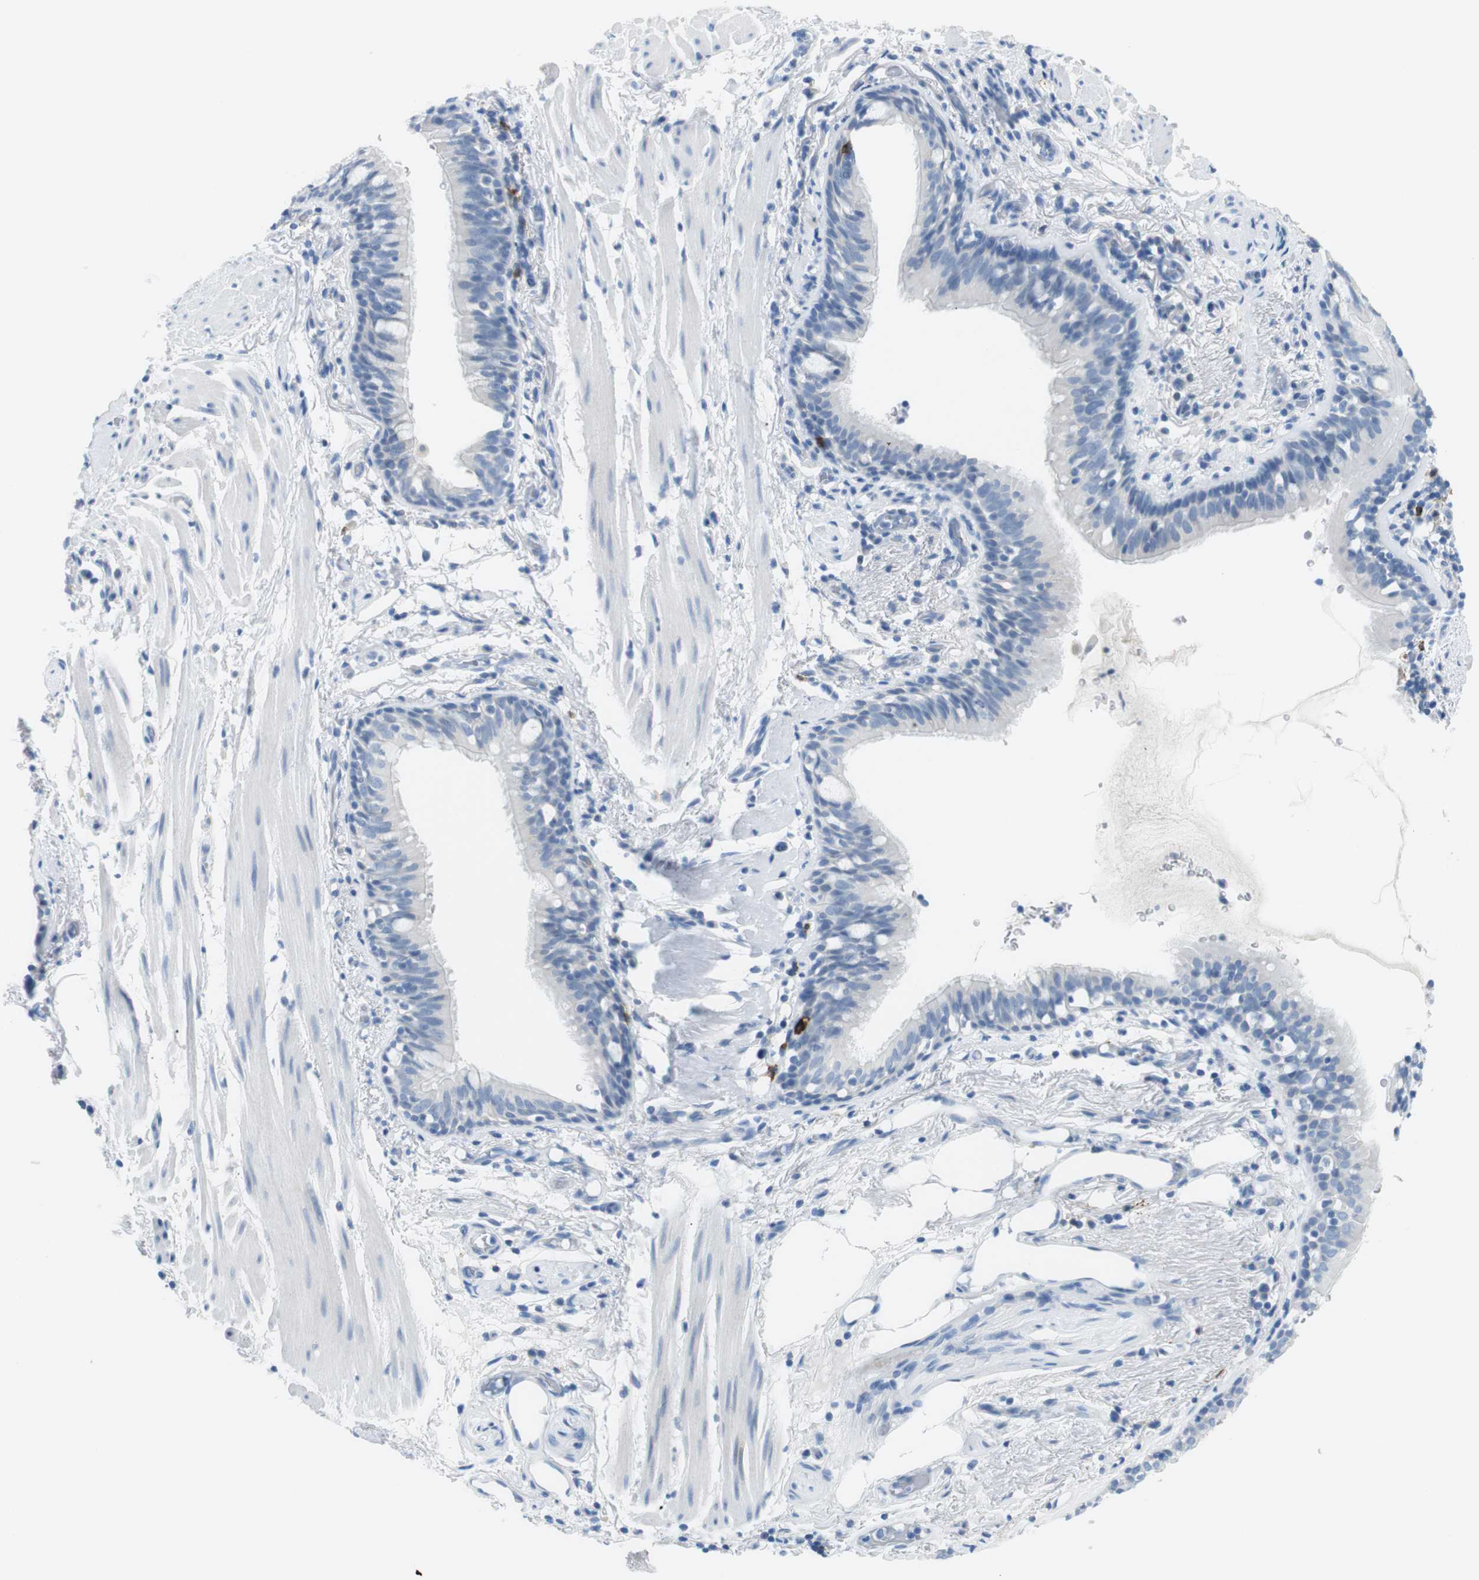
{"staining": {"intensity": "negative", "quantity": "none", "location": "none"}, "tissue": "bronchus", "cell_type": "Respiratory epithelial cells", "image_type": "normal", "snomed": [{"axis": "morphology", "description": "Normal tissue, NOS"}, {"axis": "morphology", "description": "Inflammation, NOS"}, {"axis": "topography", "description": "Cartilage tissue"}, {"axis": "topography", "description": "Bronchus"}], "caption": "Immunohistochemical staining of normal bronchus reveals no significant positivity in respiratory epithelial cells.", "gene": "TNFRSF4", "patient": {"sex": "male", "age": 77}}